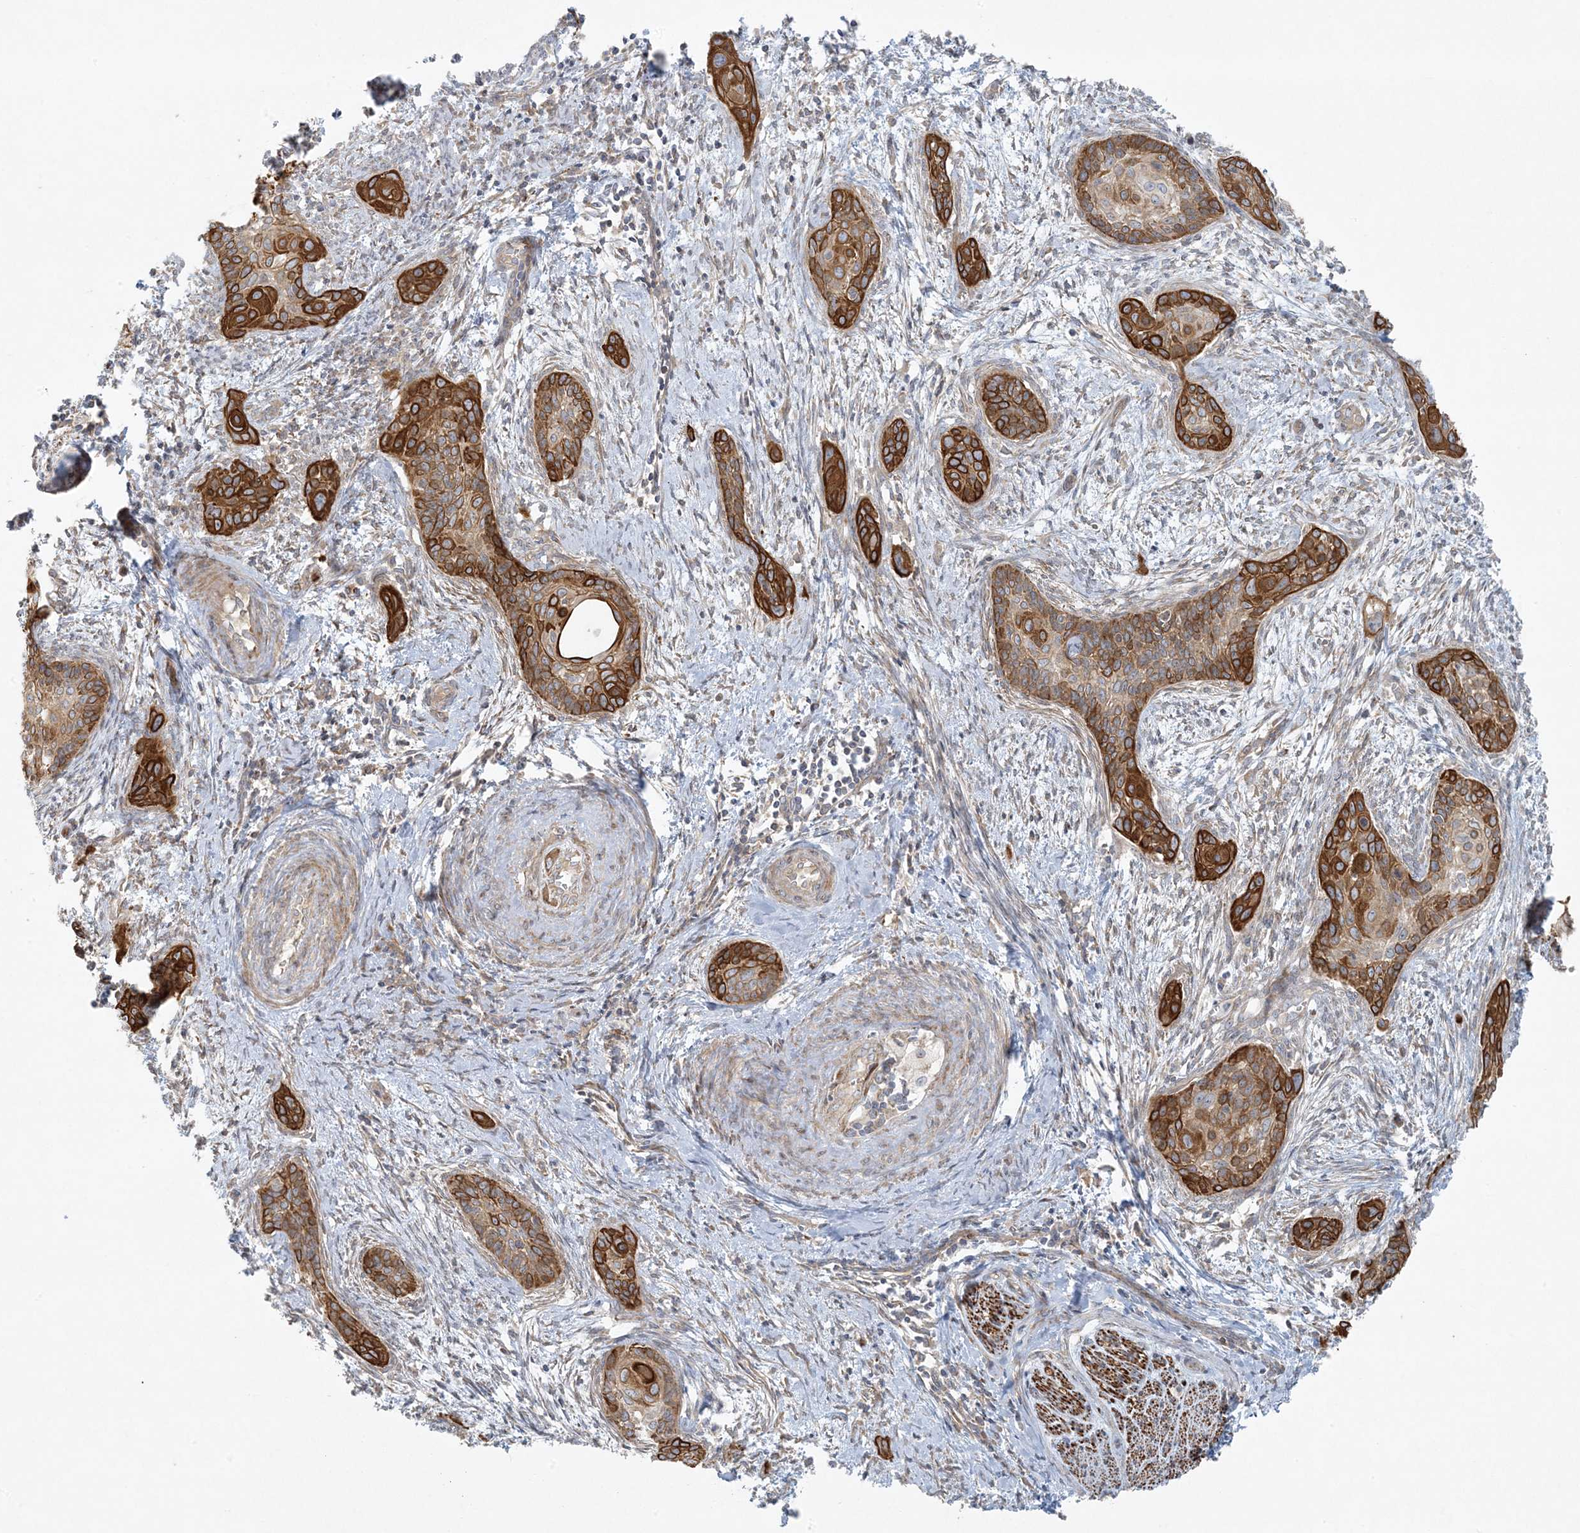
{"staining": {"intensity": "strong", "quantity": "25%-75%", "location": "cytoplasmic/membranous"}, "tissue": "cervical cancer", "cell_type": "Tumor cells", "image_type": "cancer", "snomed": [{"axis": "morphology", "description": "Squamous cell carcinoma, NOS"}, {"axis": "topography", "description": "Cervix"}], "caption": "Cervical cancer (squamous cell carcinoma) tissue displays strong cytoplasmic/membranous expression in about 25%-75% of tumor cells, visualized by immunohistochemistry.", "gene": "PIK3R4", "patient": {"sex": "female", "age": 33}}